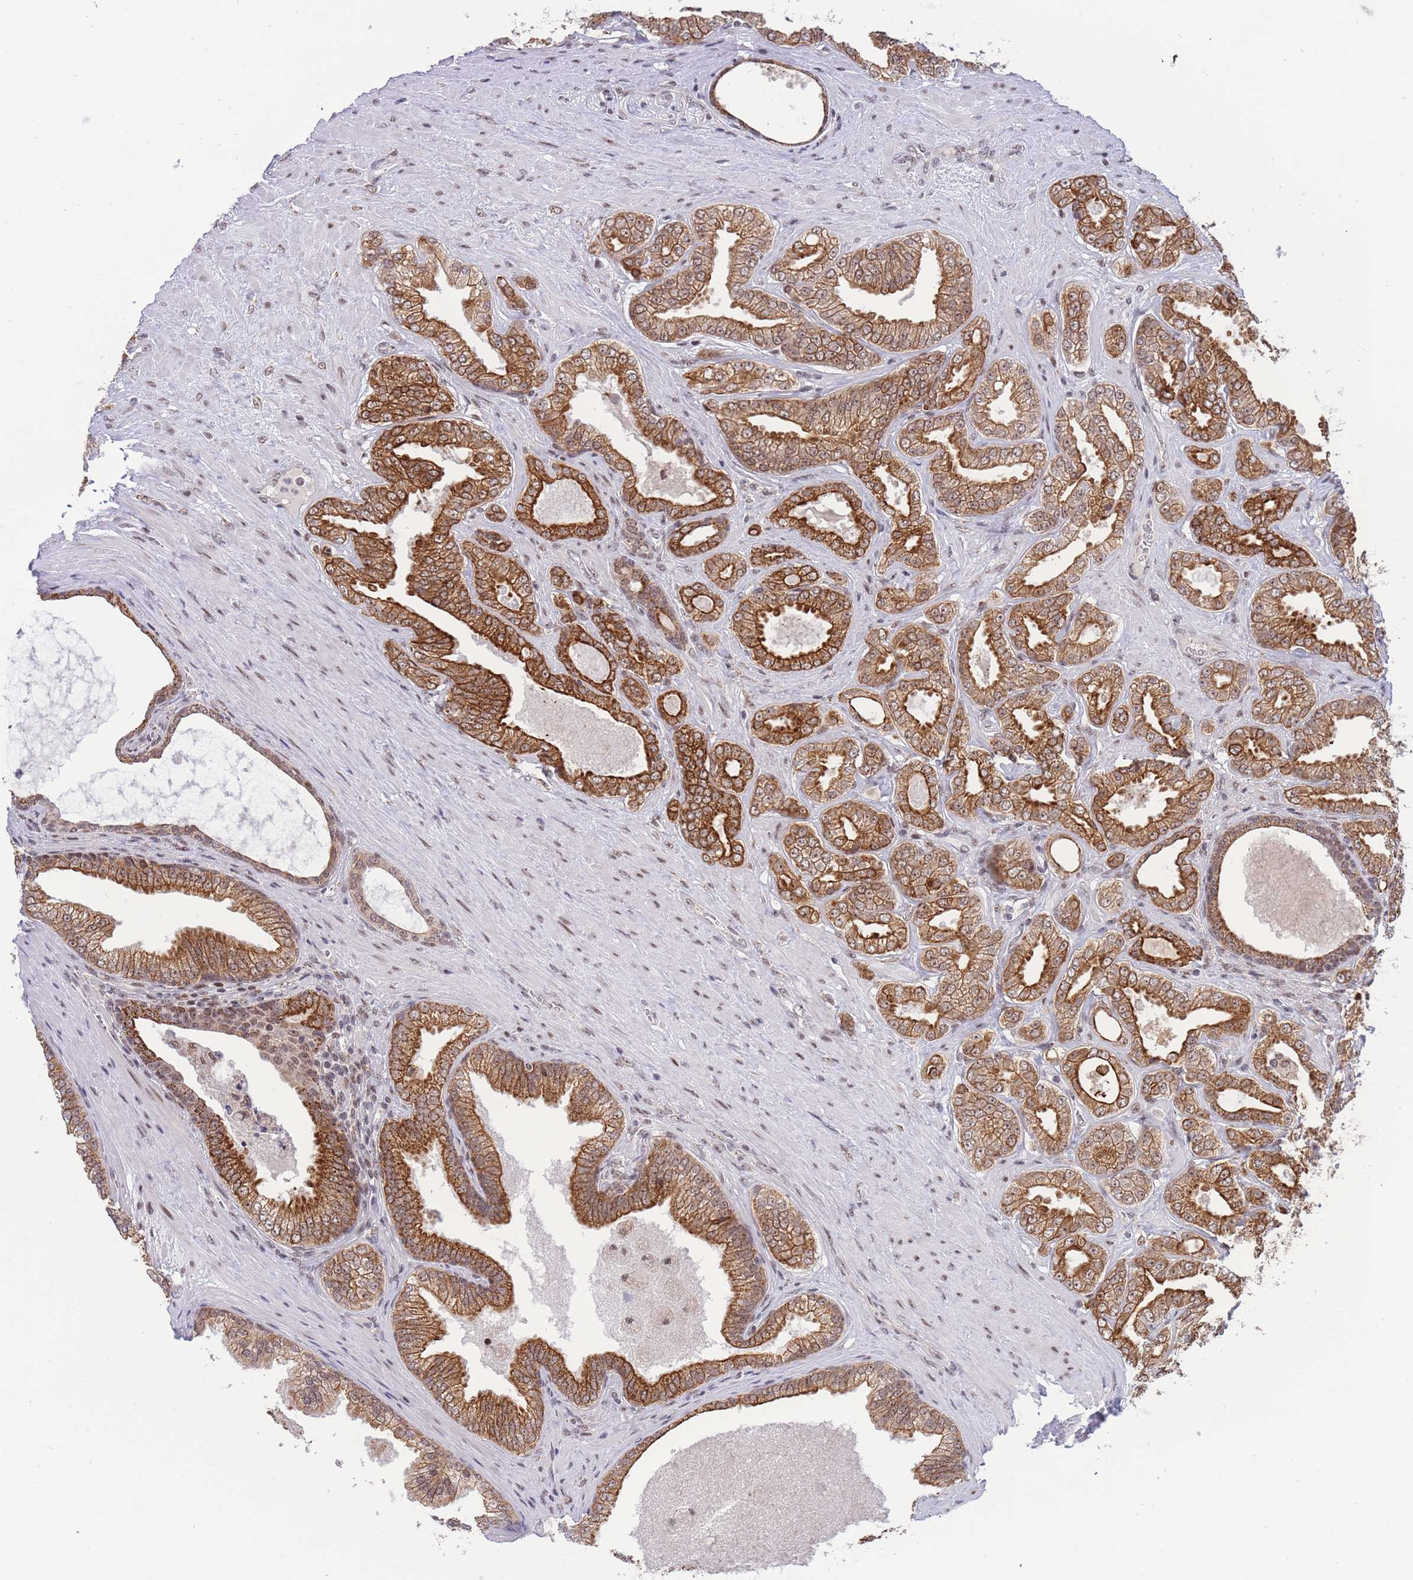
{"staining": {"intensity": "strong", "quantity": ">75%", "location": "cytoplasmic/membranous,nuclear"}, "tissue": "prostate cancer", "cell_type": "Tumor cells", "image_type": "cancer", "snomed": [{"axis": "morphology", "description": "Adenocarcinoma, Low grade"}, {"axis": "topography", "description": "Prostate"}], "caption": "Strong cytoplasmic/membranous and nuclear protein expression is present in about >75% of tumor cells in low-grade adenocarcinoma (prostate).", "gene": "TARBP2", "patient": {"sex": "male", "age": 63}}